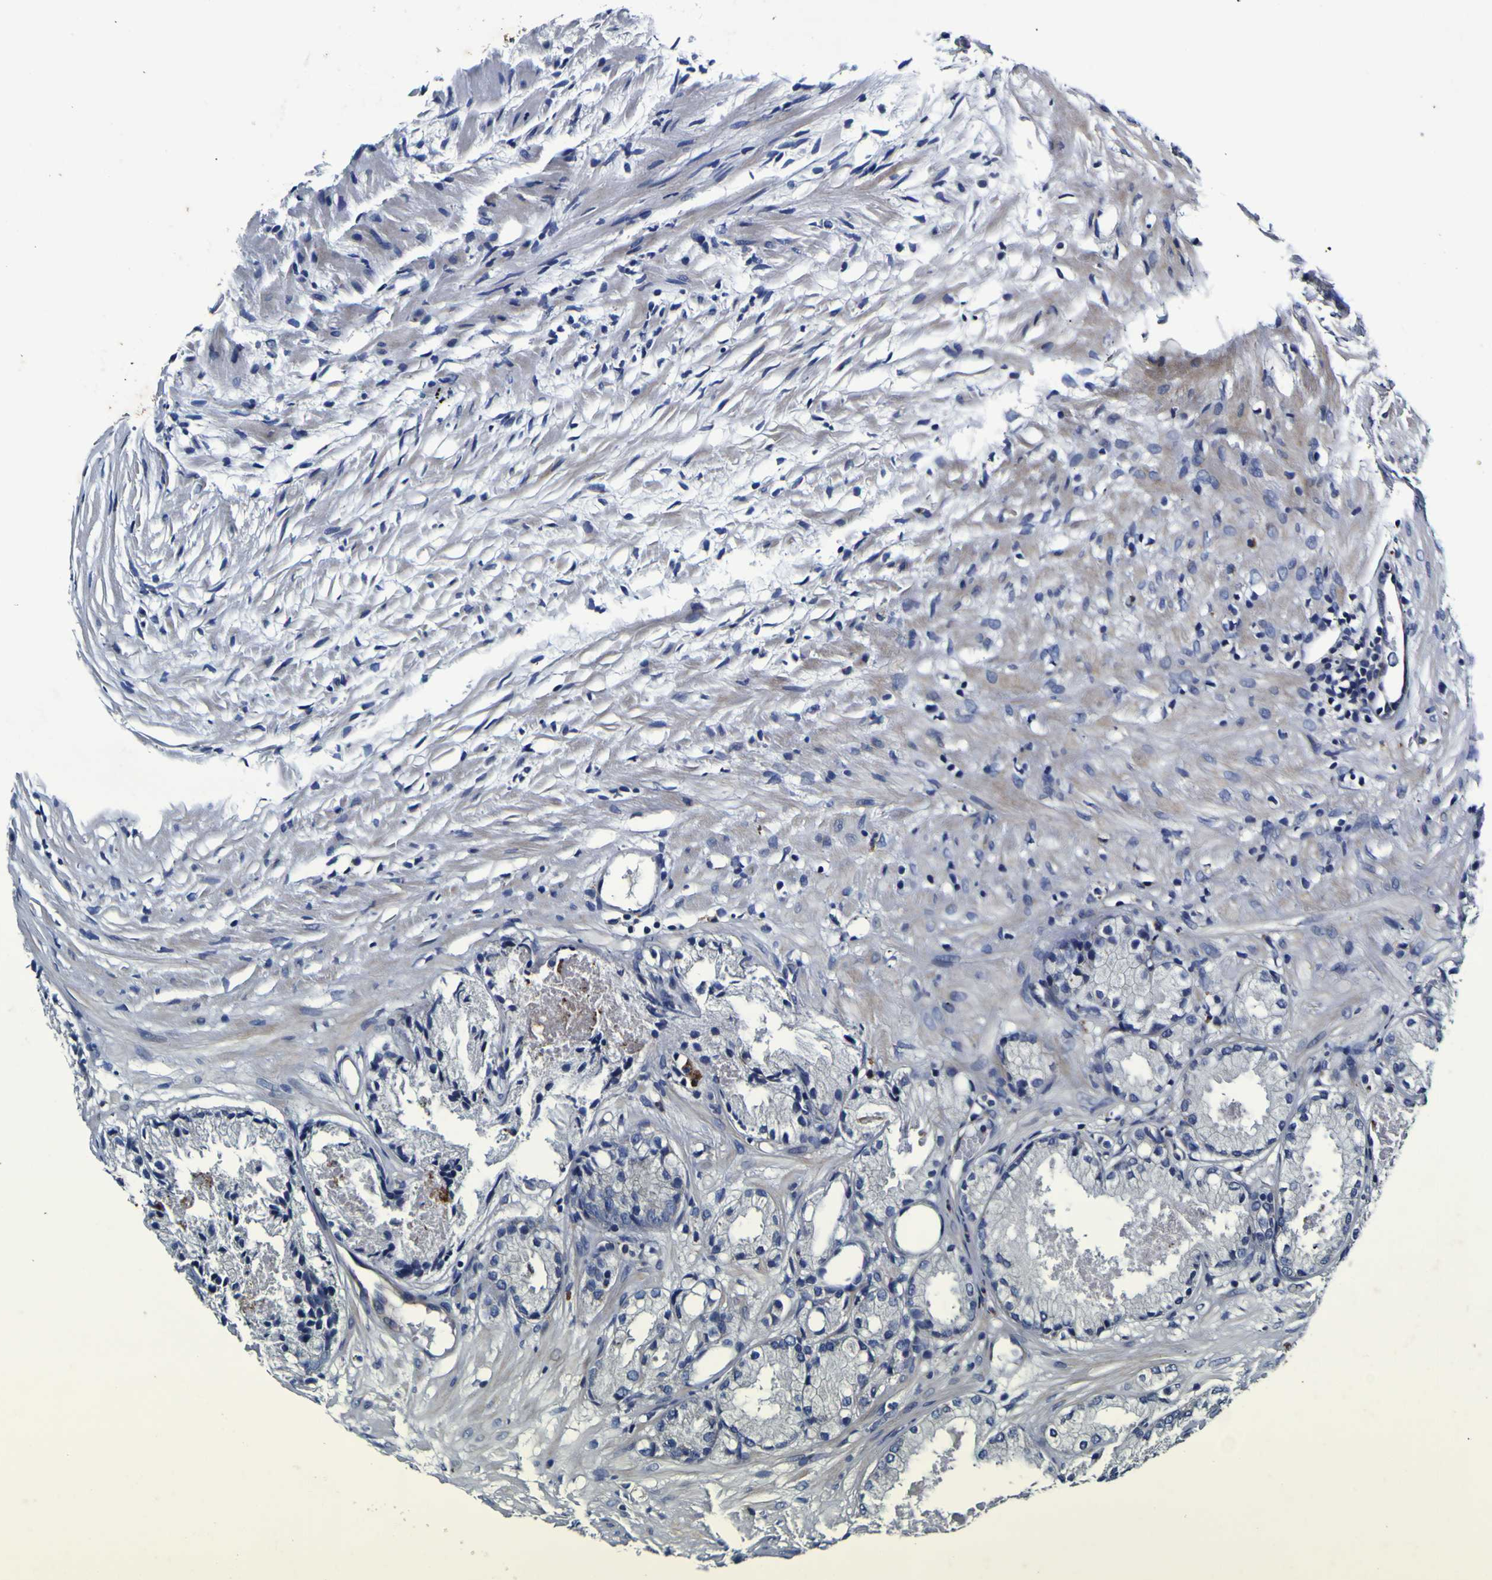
{"staining": {"intensity": "weak", "quantity": "<25%", "location": "cytoplasmic/membranous"}, "tissue": "prostate cancer", "cell_type": "Tumor cells", "image_type": "cancer", "snomed": [{"axis": "morphology", "description": "Adenocarcinoma, Low grade"}, {"axis": "topography", "description": "Prostate"}], "caption": "IHC micrograph of neoplastic tissue: human prostate low-grade adenocarcinoma stained with DAB demonstrates no significant protein positivity in tumor cells.", "gene": "PANK4", "patient": {"sex": "male", "age": 72}}